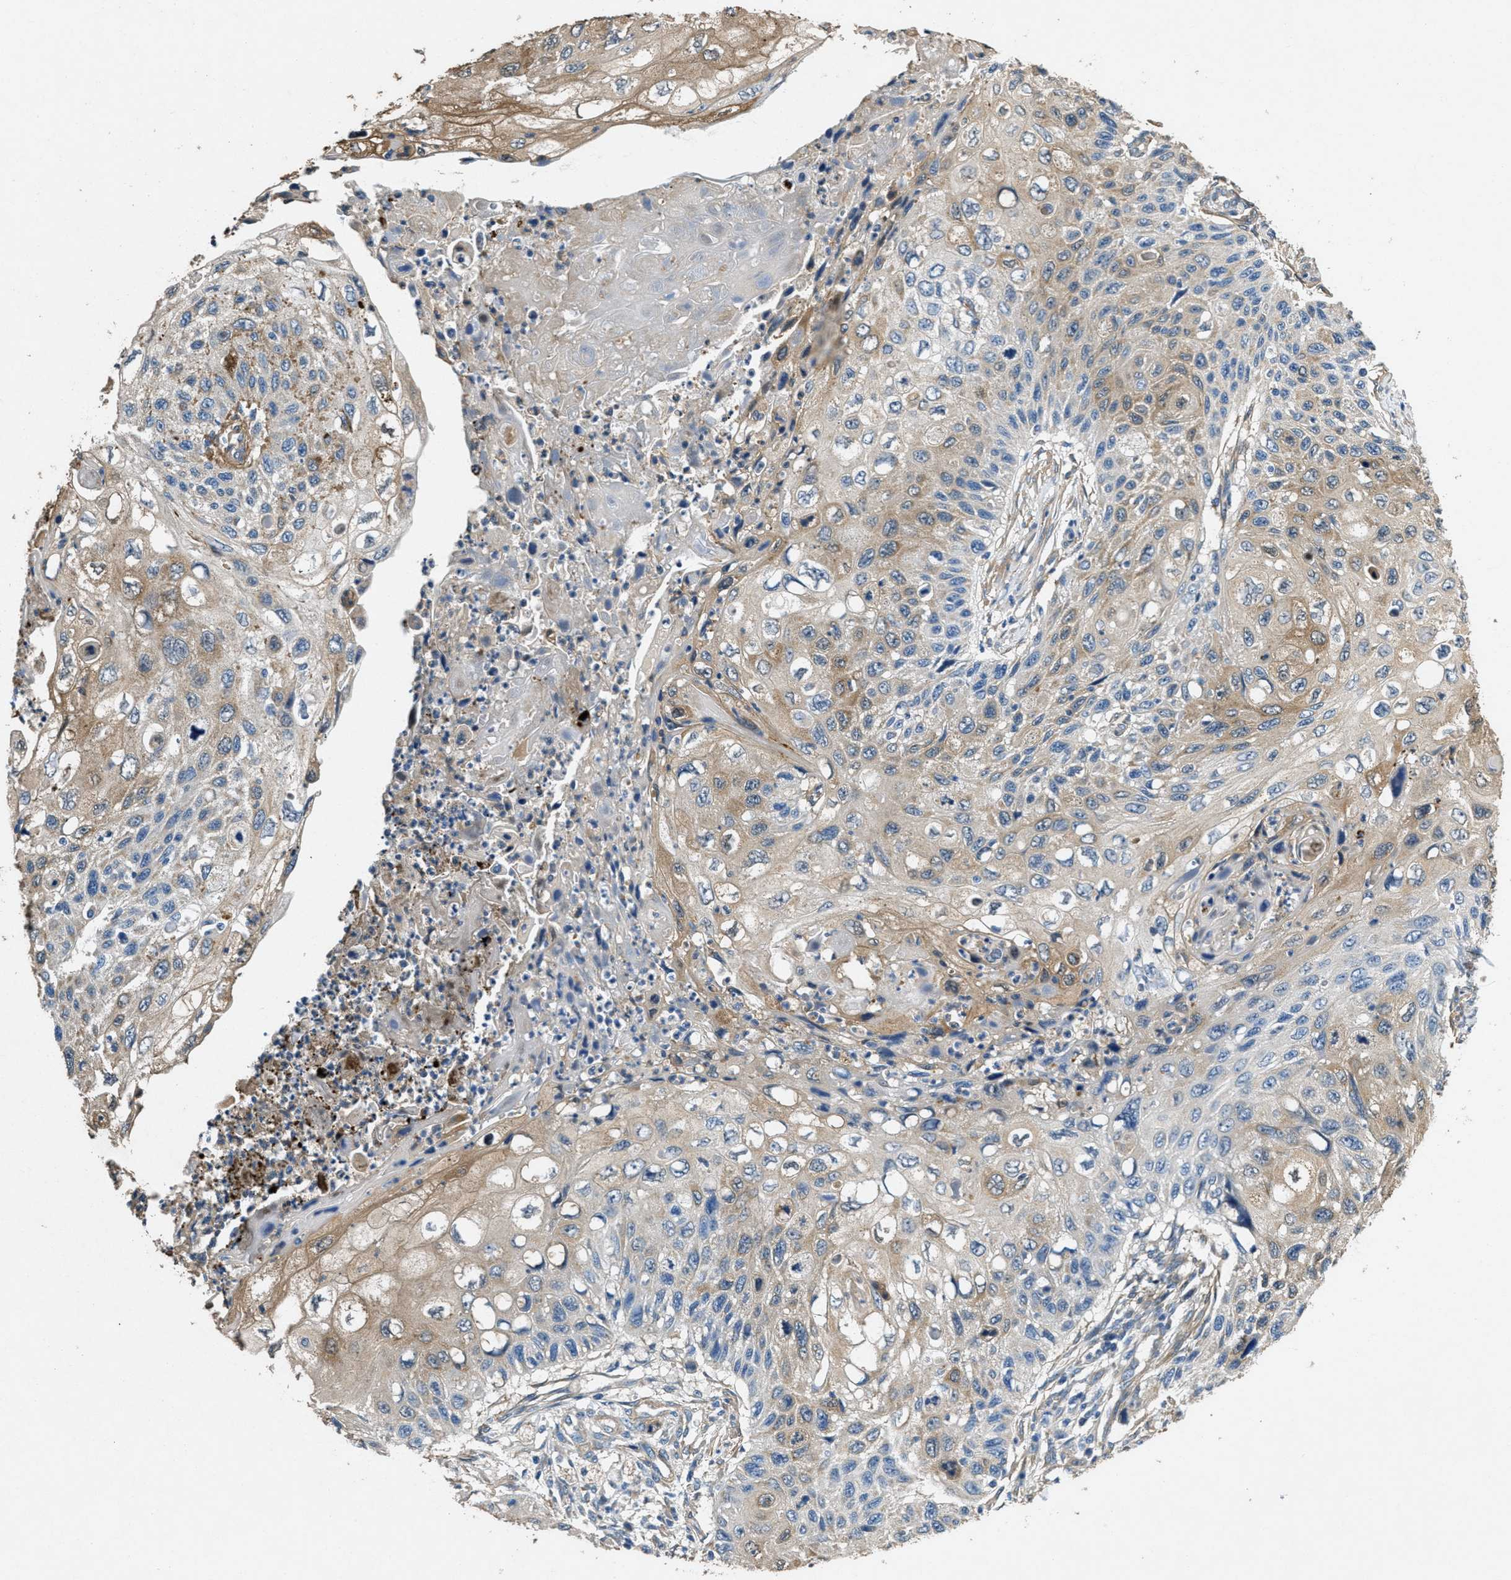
{"staining": {"intensity": "moderate", "quantity": ">75%", "location": "cytoplasmic/membranous"}, "tissue": "cervical cancer", "cell_type": "Tumor cells", "image_type": "cancer", "snomed": [{"axis": "morphology", "description": "Squamous cell carcinoma, NOS"}, {"axis": "topography", "description": "Cervix"}], "caption": "This photomicrograph reveals squamous cell carcinoma (cervical) stained with IHC to label a protein in brown. The cytoplasmic/membranous of tumor cells show moderate positivity for the protein. Nuclei are counter-stained blue.", "gene": "TOMM70", "patient": {"sex": "female", "age": 70}}